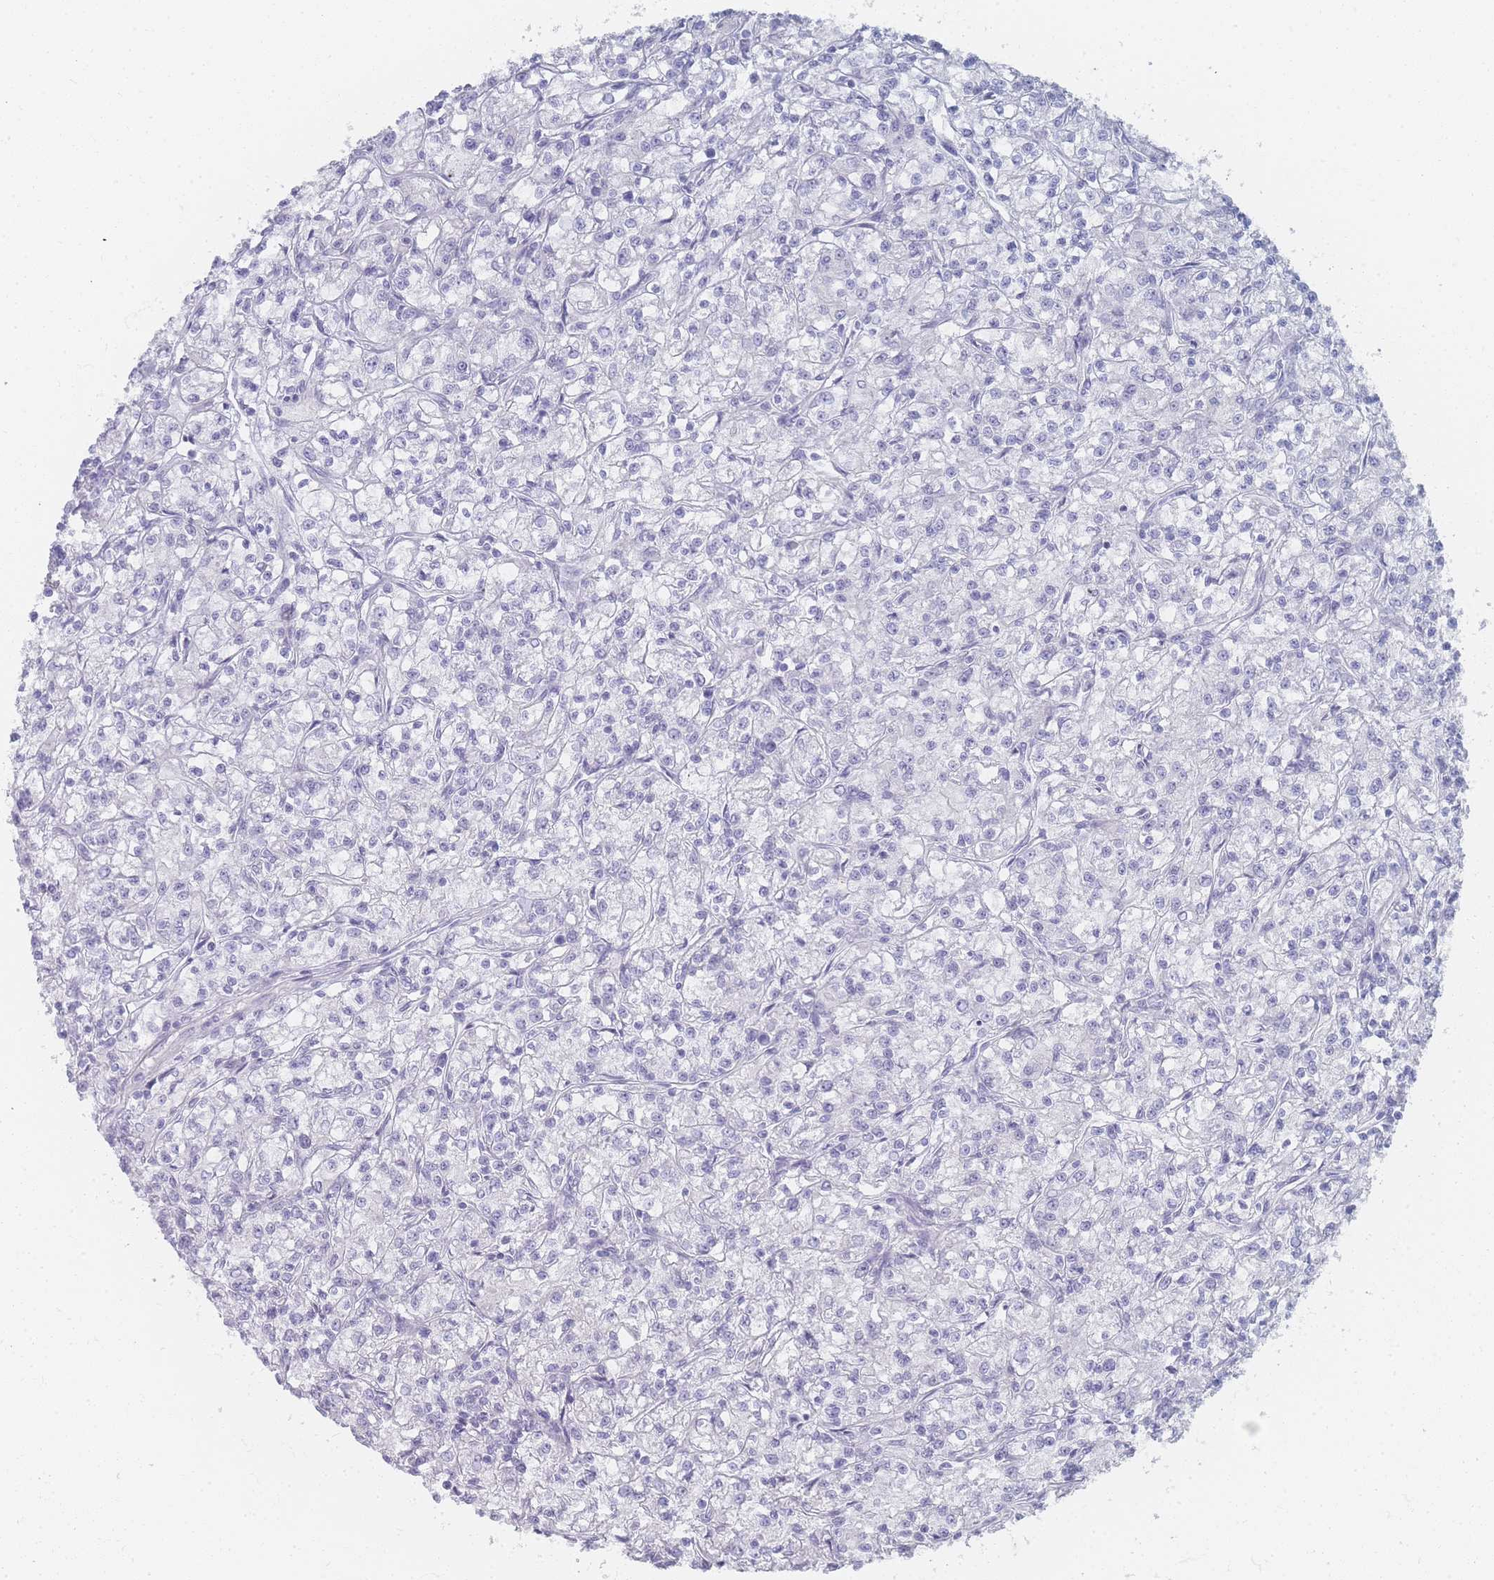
{"staining": {"intensity": "negative", "quantity": "none", "location": "none"}, "tissue": "renal cancer", "cell_type": "Tumor cells", "image_type": "cancer", "snomed": [{"axis": "morphology", "description": "Adenocarcinoma, NOS"}, {"axis": "topography", "description": "Kidney"}], "caption": "The image demonstrates no staining of tumor cells in renal cancer (adenocarcinoma).", "gene": "IMPG1", "patient": {"sex": "female", "age": 59}}